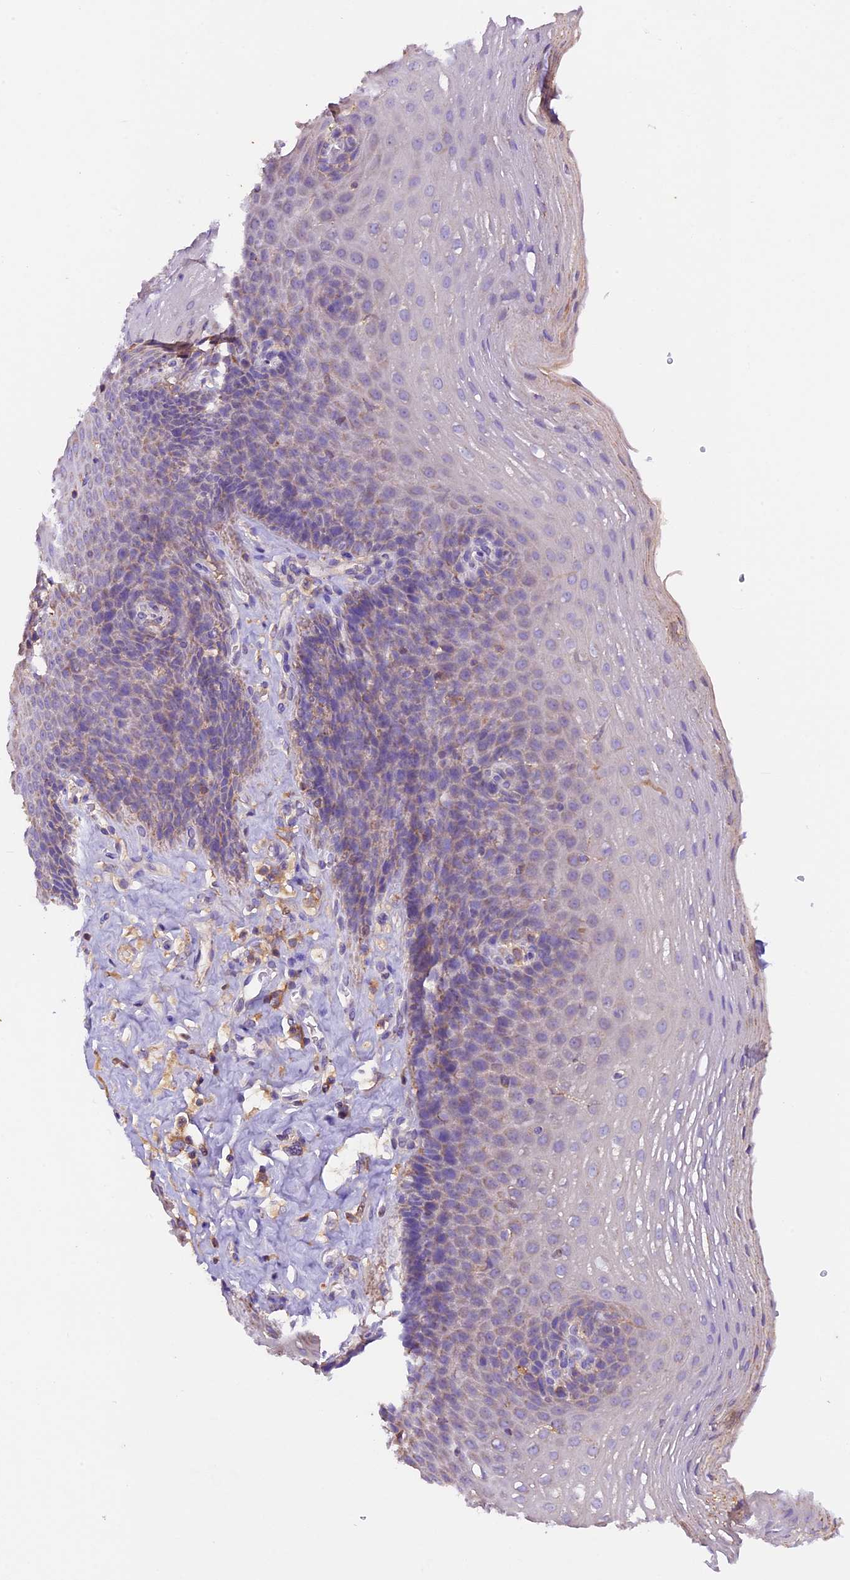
{"staining": {"intensity": "moderate", "quantity": "<25%", "location": "cytoplasmic/membranous"}, "tissue": "esophagus", "cell_type": "Squamous epithelial cells", "image_type": "normal", "snomed": [{"axis": "morphology", "description": "Normal tissue, NOS"}, {"axis": "topography", "description": "Esophagus"}], "caption": "Squamous epithelial cells reveal low levels of moderate cytoplasmic/membranous positivity in about <25% of cells in benign human esophagus.", "gene": "SIX5", "patient": {"sex": "female", "age": 66}}